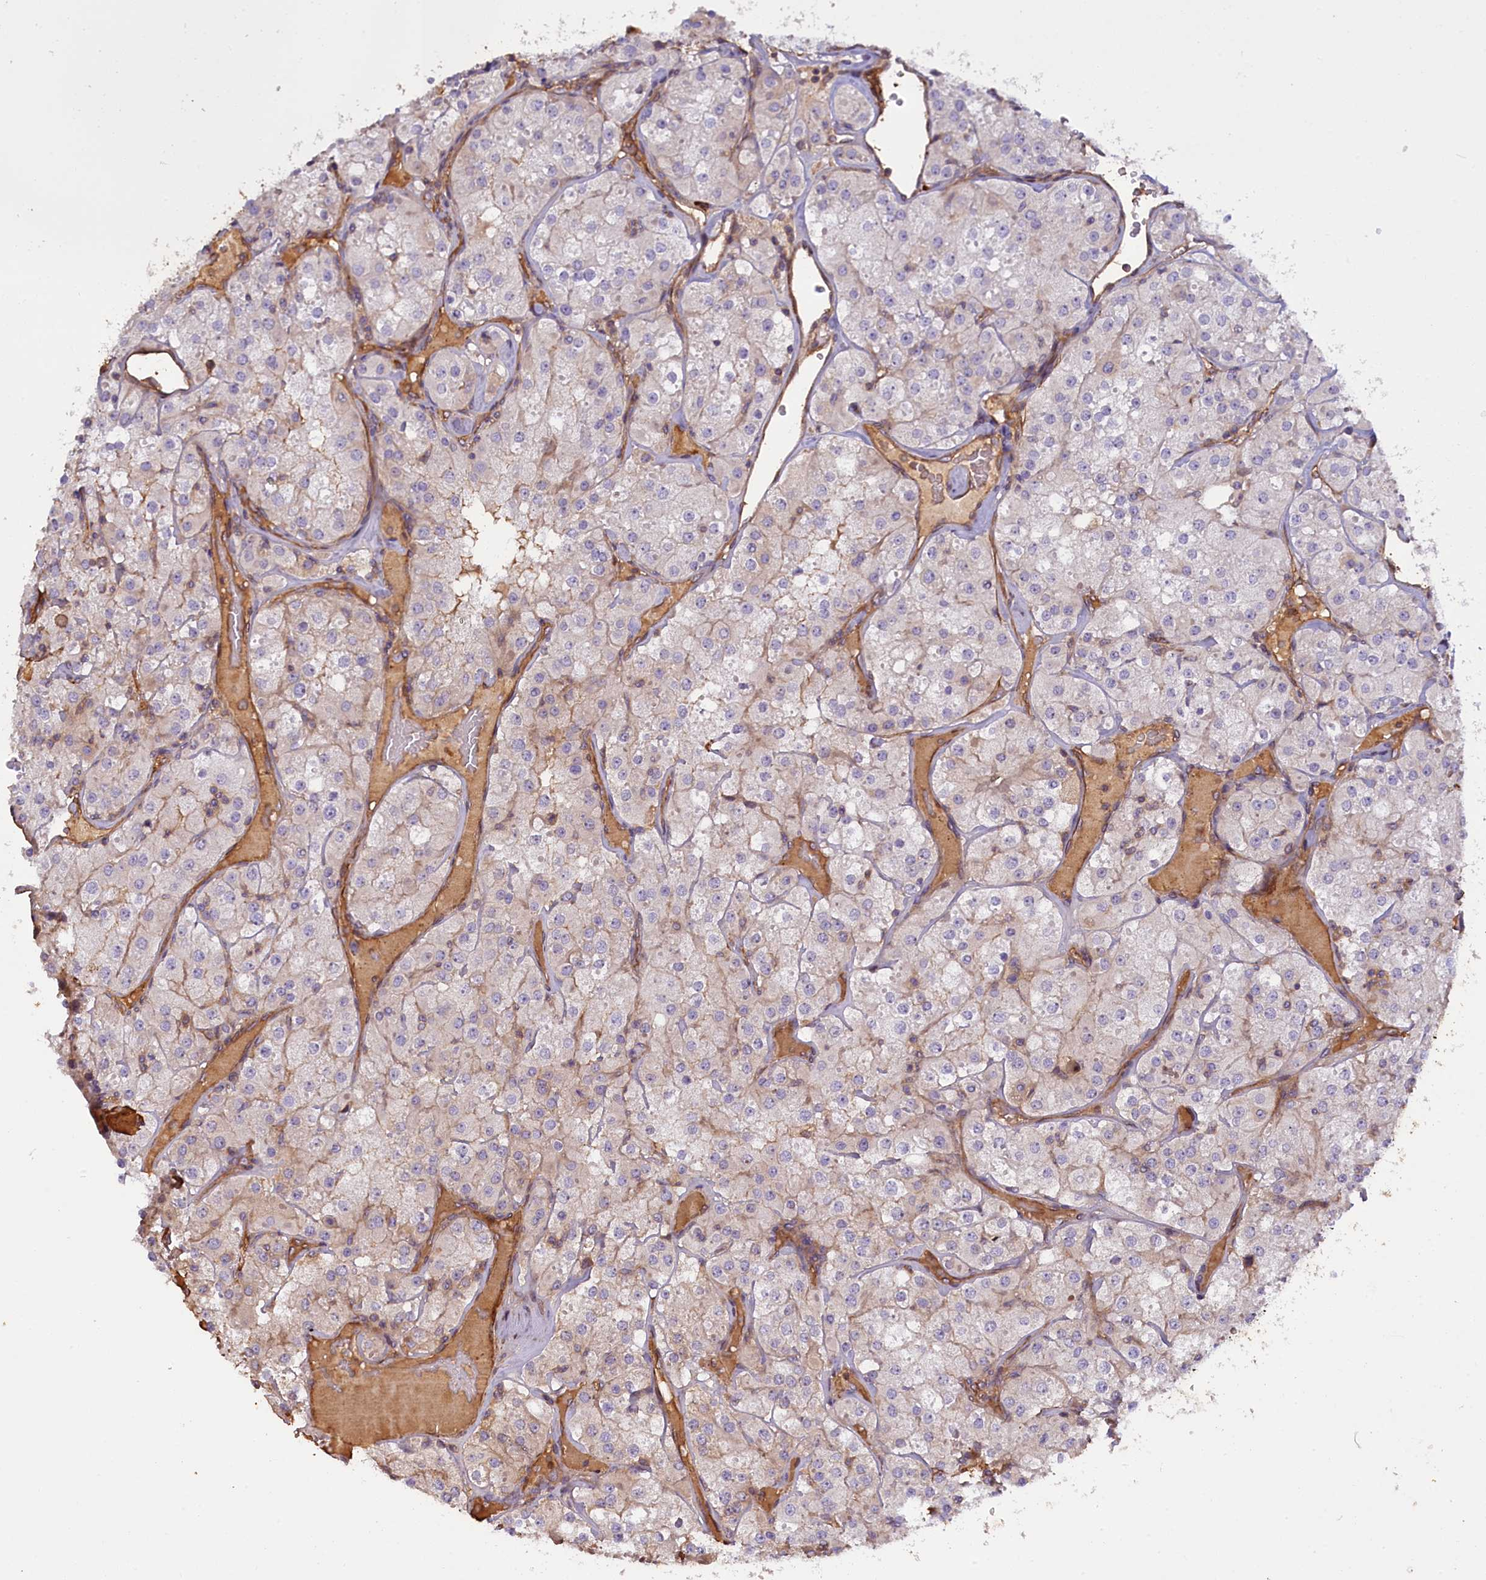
{"staining": {"intensity": "negative", "quantity": "none", "location": "none"}, "tissue": "renal cancer", "cell_type": "Tumor cells", "image_type": "cancer", "snomed": [{"axis": "morphology", "description": "Adenocarcinoma, NOS"}, {"axis": "topography", "description": "Kidney"}], "caption": "High magnification brightfield microscopy of adenocarcinoma (renal) stained with DAB (3,3'-diaminobenzidine) (brown) and counterstained with hematoxylin (blue): tumor cells show no significant positivity.", "gene": "FUZ", "patient": {"sex": "male", "age": 77}}